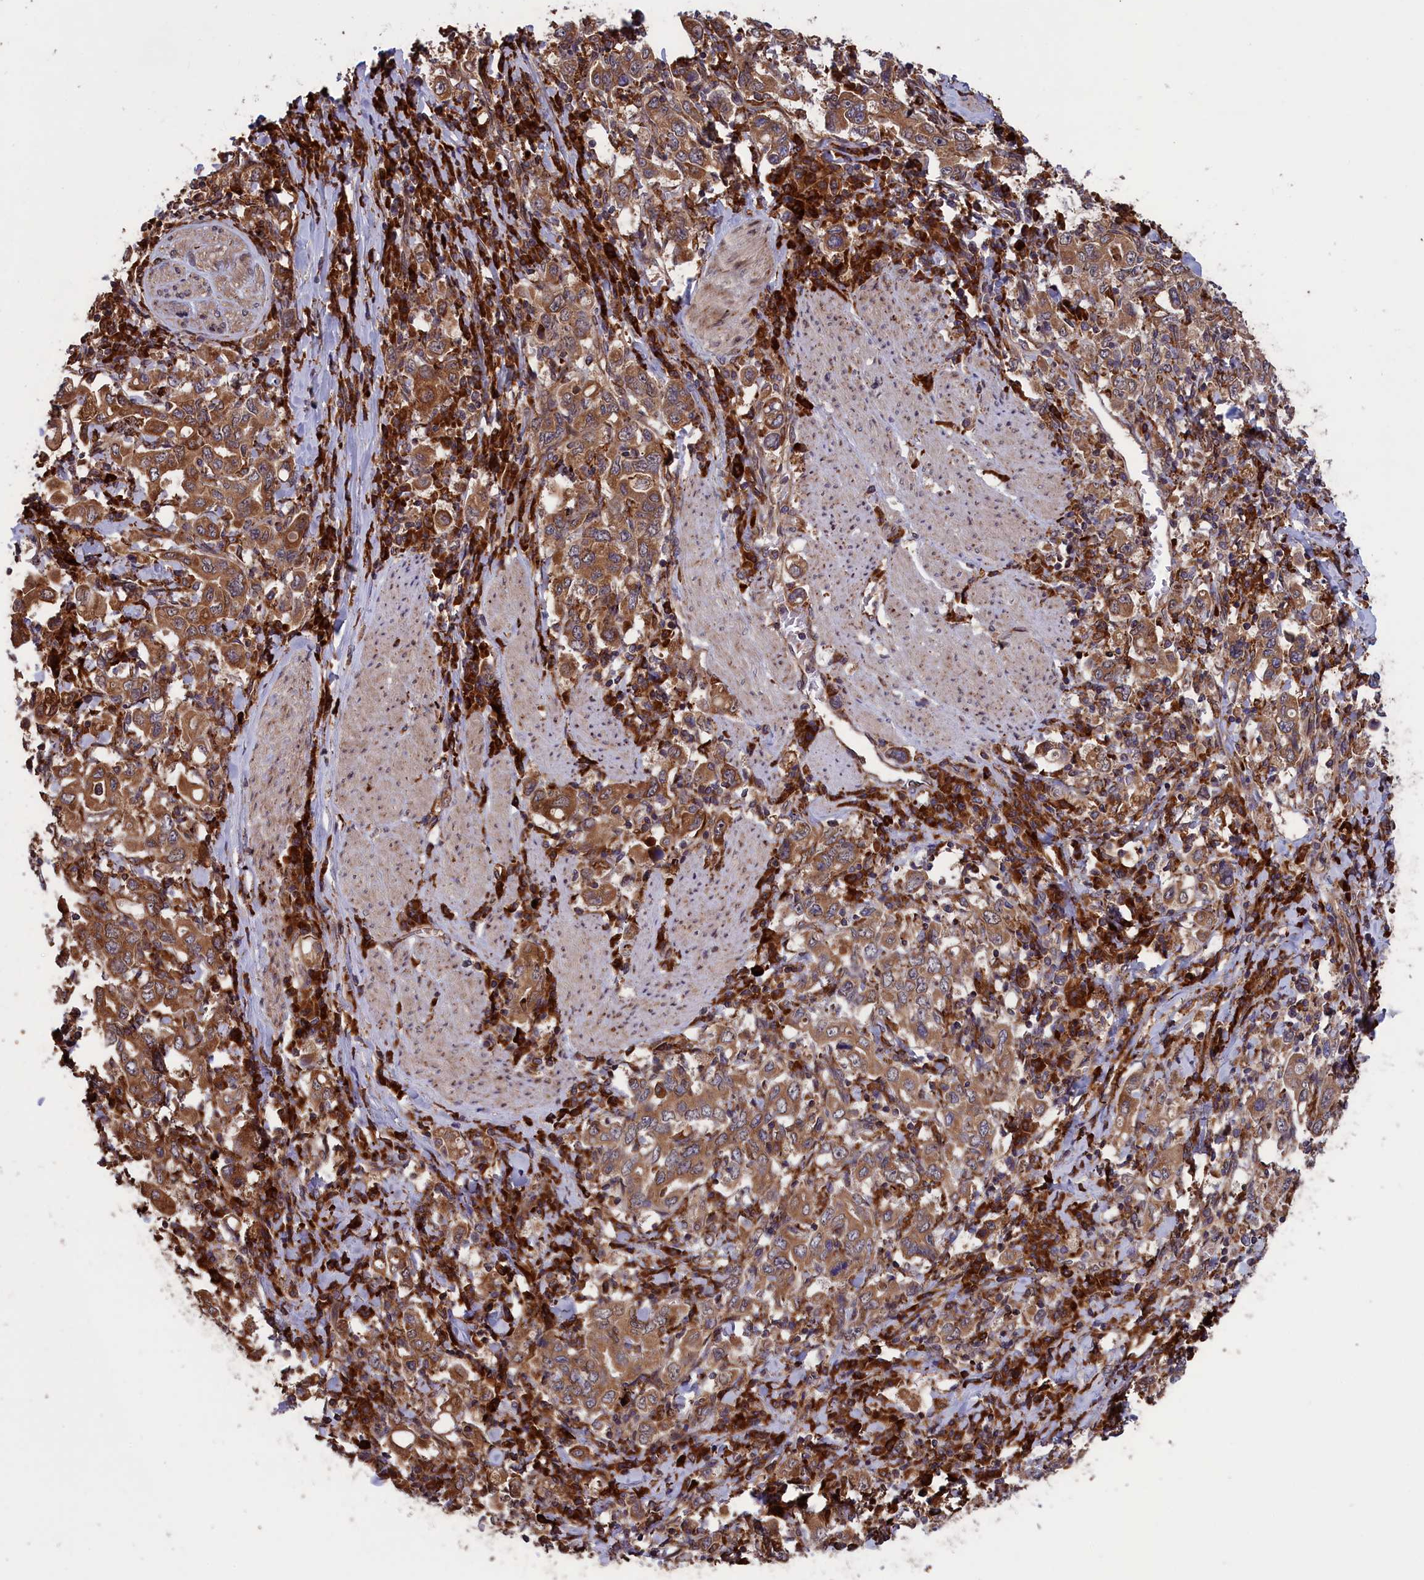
{"staining": {"intensity": "moderate", "quantity": ">75%", "location": "cytoplasmic/membranous"}, "tissue": "stomach cancer", "cell_type": "Tumor cells", "image_type": "cancer", "snomed": [{"axis": "morphology", "description": "Adenocarcinoma, NOS"}, {"axis": "topography", "description": "Stomach, upper"}], "caption": "The photomicrograph reveals staining of stomach adenocarcinoma, revealing moderate cytoplasmic/membranous protein expression (brown color) within tumor cells.", "gene": "PLA2G4C", "patient": {"sex": "male", "age": 62}}